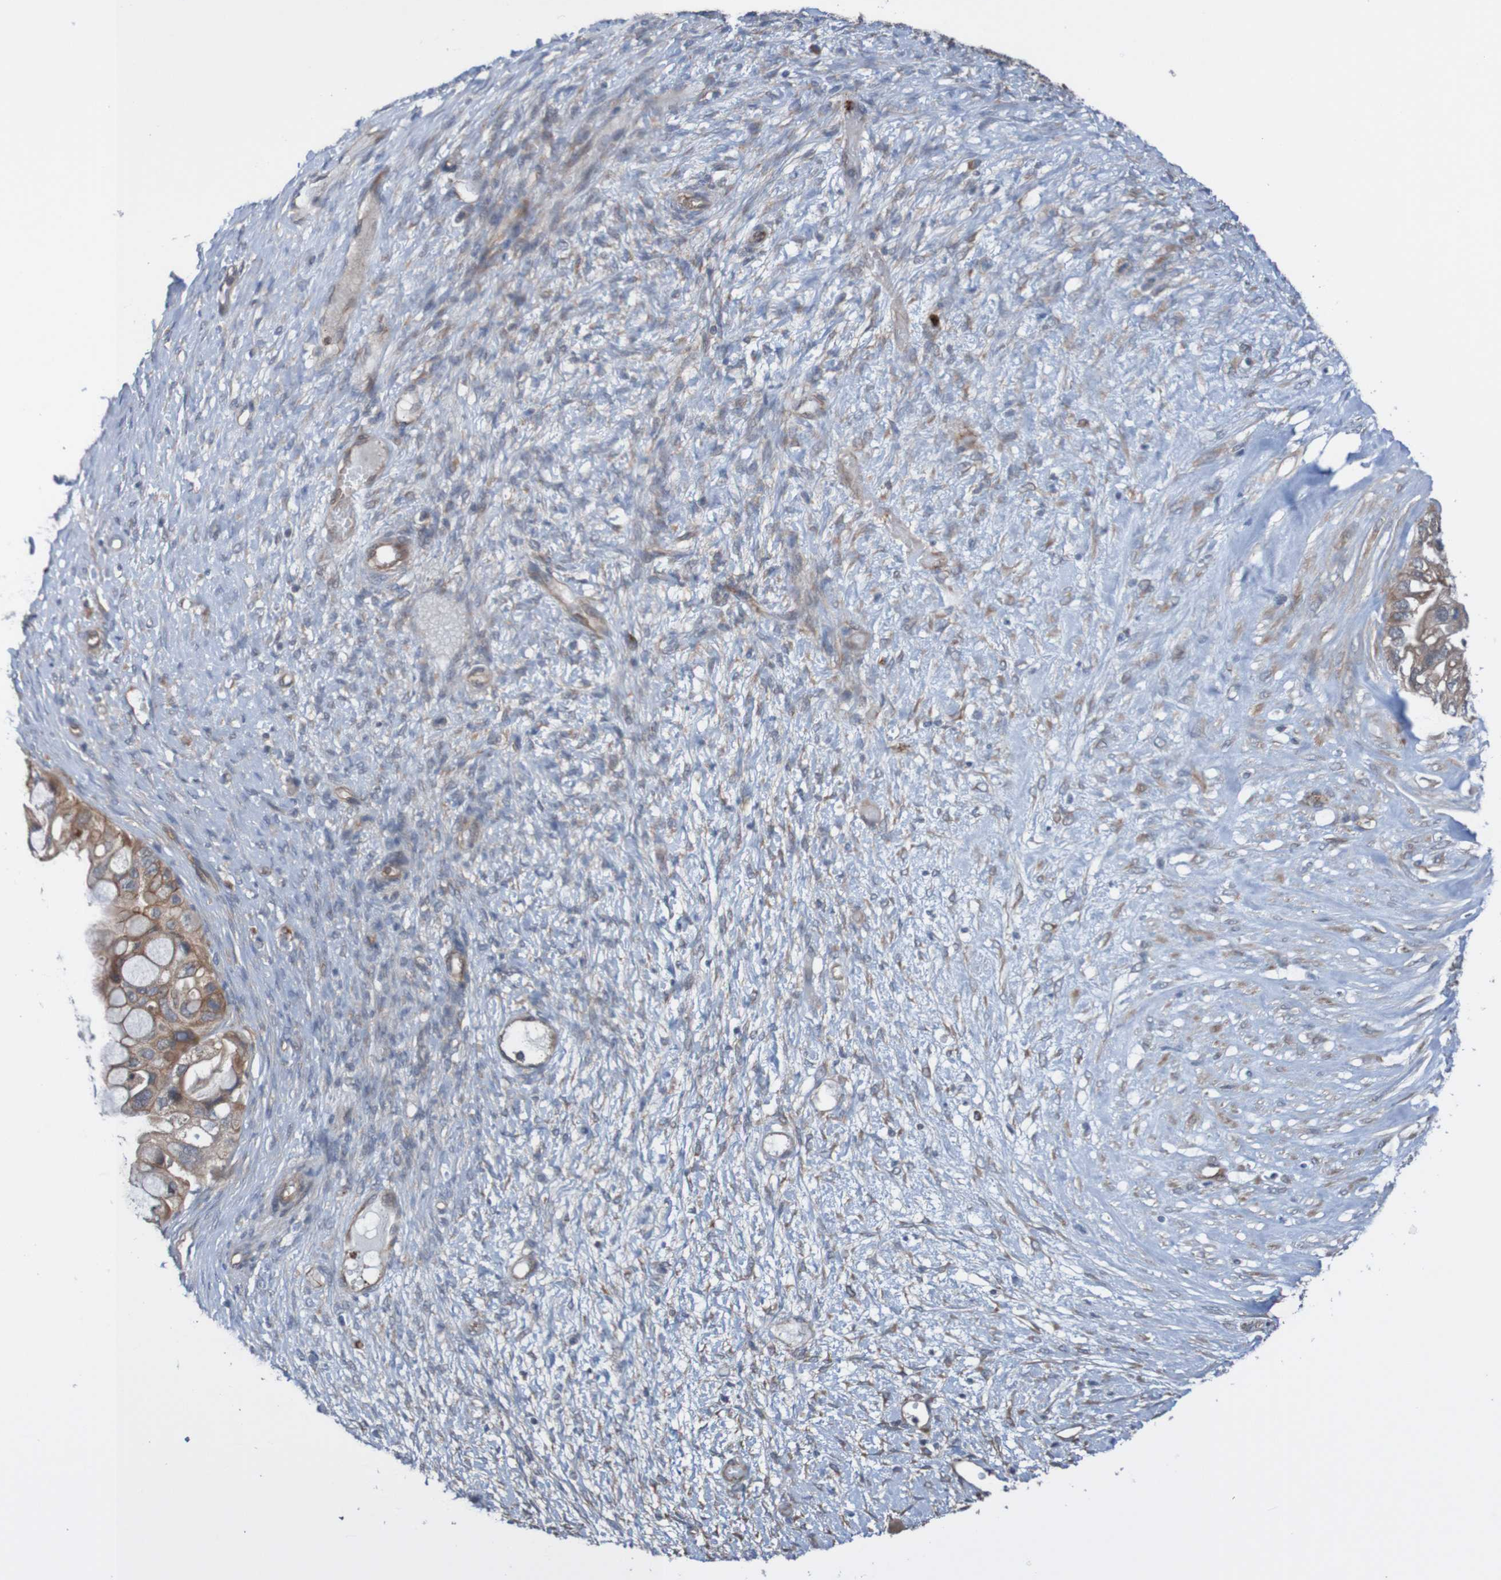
{"staining": {"intensity": "moderate", "quantity": ">75%", "location": "cytoplasmic/membranous"}, "tissue": "ovarian cancer", "cell_type": "Tumor cells", "image_type": "cancer", "snomed": [{"axis": "morphology", "description": "Cystadenocarcinoma, mucinous, NOS"}, {"axis": "topography", "description": "Ovary"}], "caption": "Moderate cytoplasmic/membranous expression is present in approximately >75% of tumor cells in ovarian cancer (mucinous cystadenocarcinoma).", "gene": "ST8SIA6", "patient": {"sex": "female", "age": 80}}